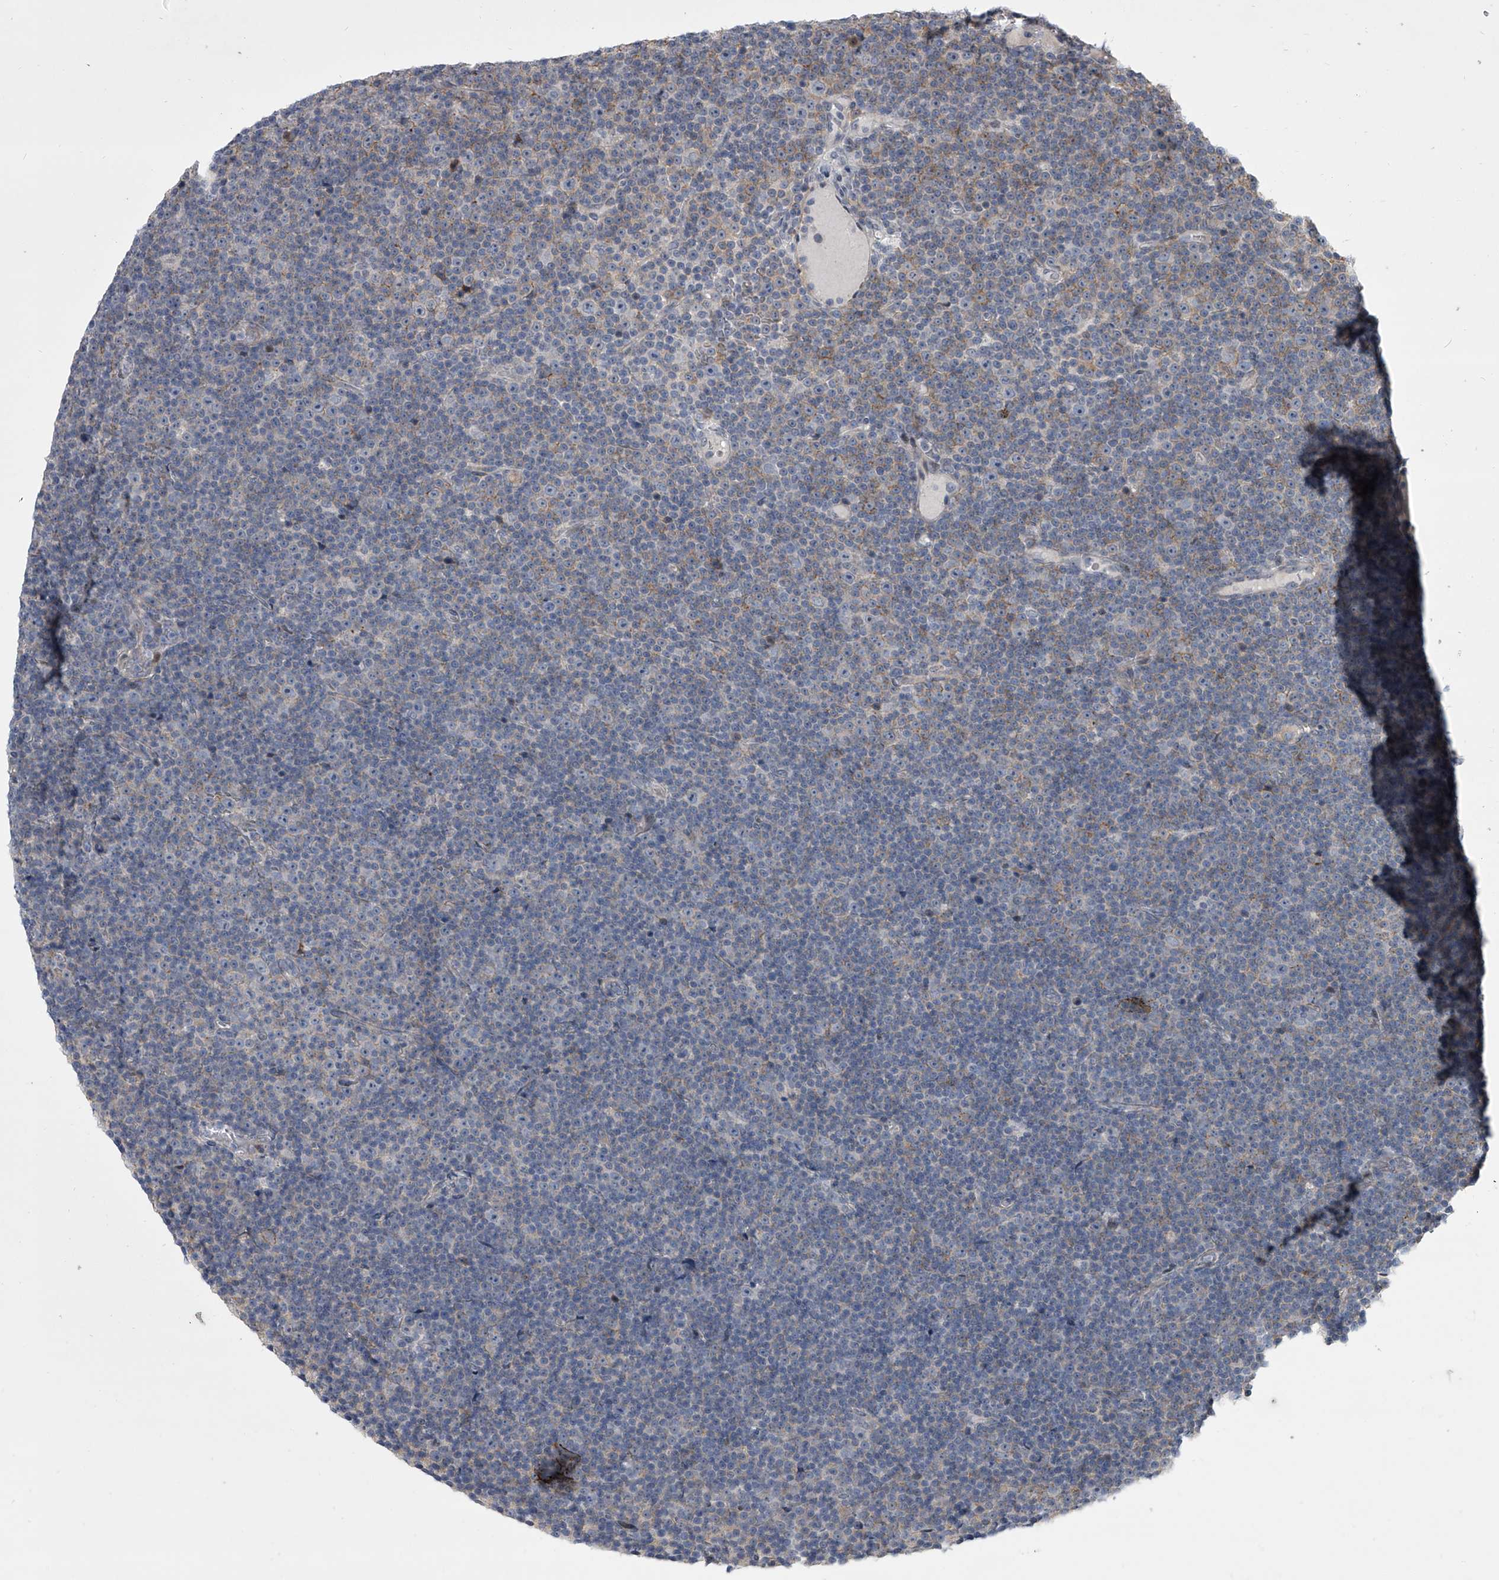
{"staining": {"intensity": "negative", "quantity": "none", "location": "none"}, "tissue": "lymphoma", "cell_type": "Tumor cells", "image_type": "cancer", "snomed": [{"axis": "morphology", "description": "Malignant lymphoma, non-Hodgkin's type, Low grade"}, {"axis": "topography", "description": "Lymph node"}], "caption": "There is no significant positivity in tumor cells of low-grade malignant lymphoma, non-Hodgkin's type.", "gene": "HEATR6", "patient": {"sex": "female", "age": 67}}